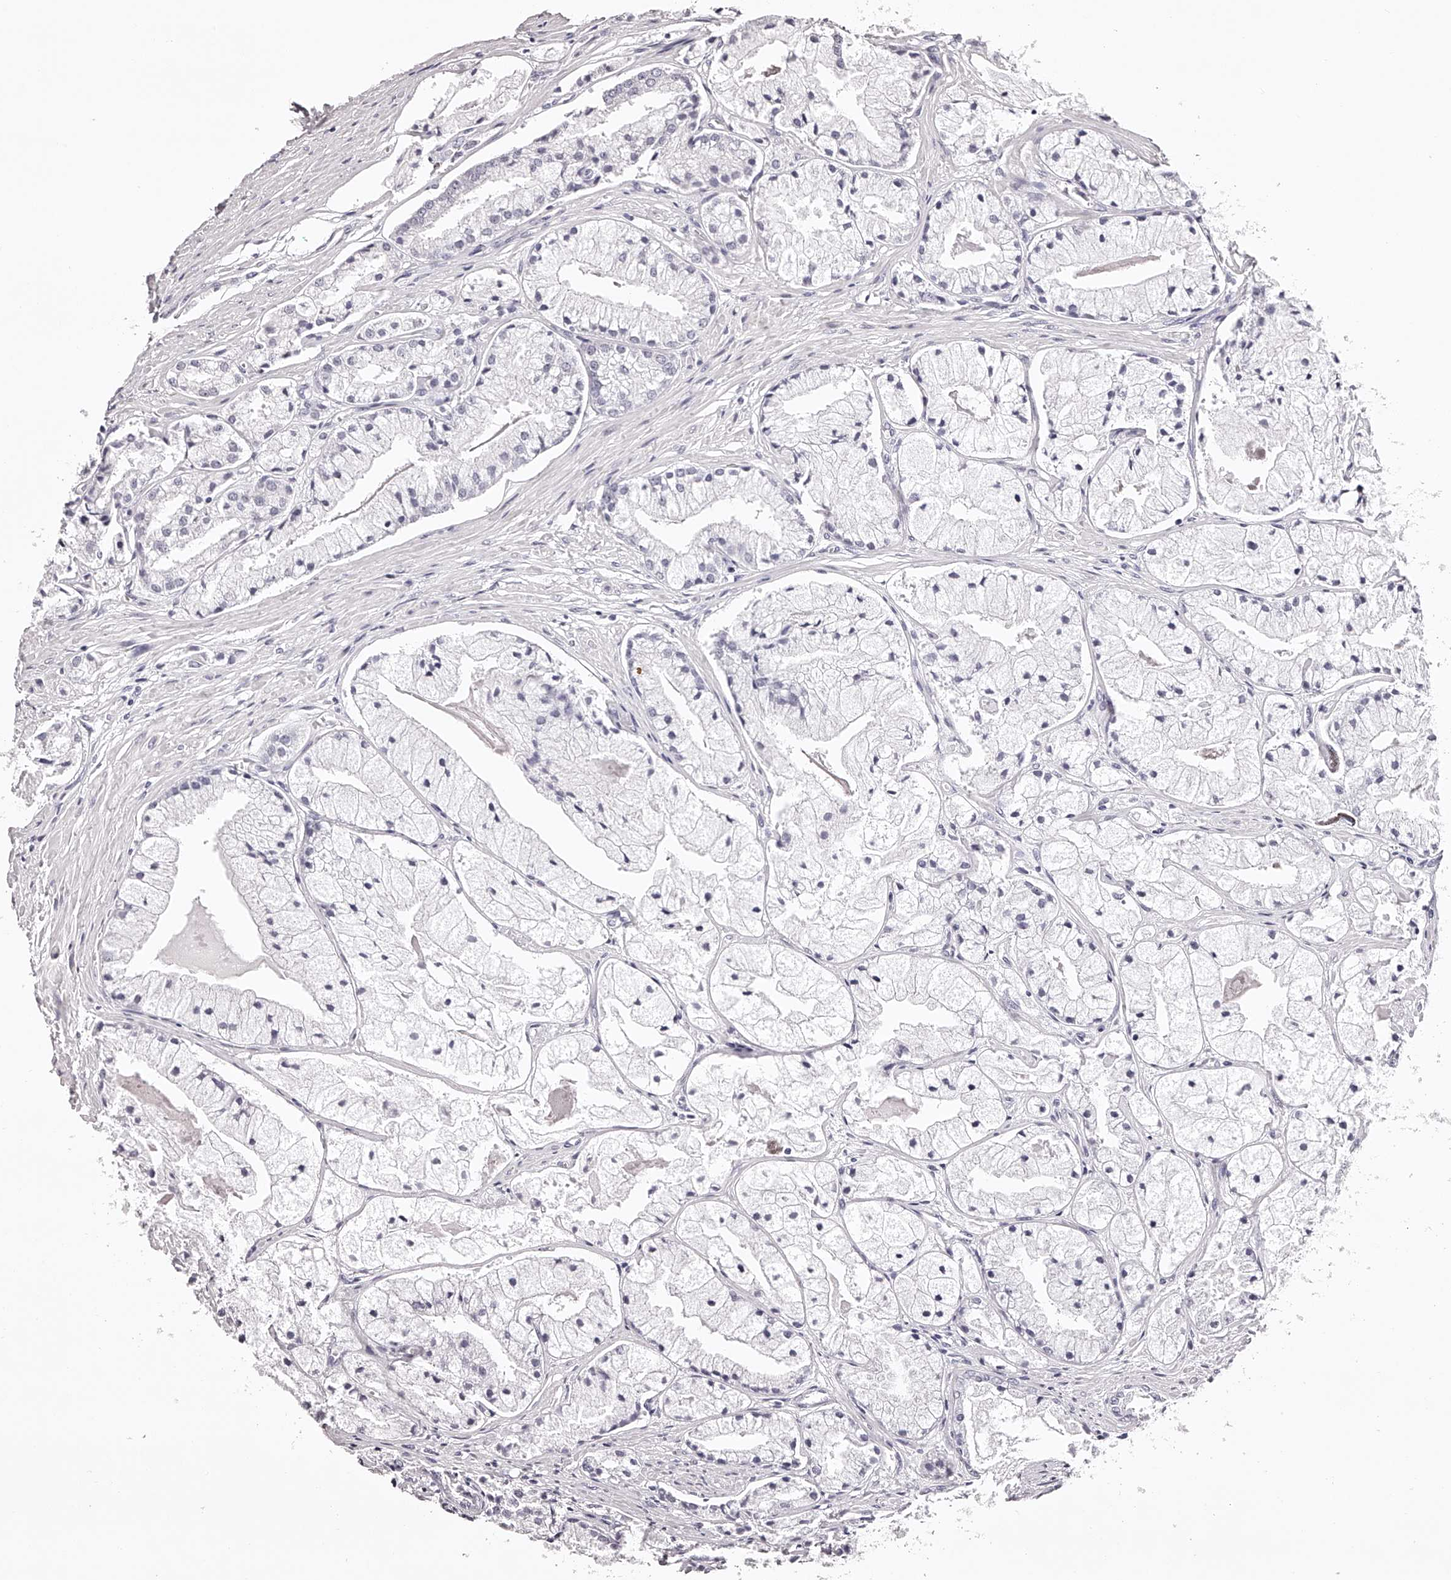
{"staining": {"intensity": "negative", "quantity": "none", "location": "none"}, "tissue": "prostate cancer", "cell_type": "Tumor cells", "image_type": "cancer", "snomed": [{"axis": "morphology", "description": "Adenocarcinoma, High grade"}, {"axis": "topography", "description": "Prostate"}], "caption": "This is an immunohistochemistry photomicrograph of human prostate cancer (adenocarcinoma (high-grade)). There is no staining in tumor cells.", "gene": "ODF2L", "patient": {"sex": "male", "age": 50}}